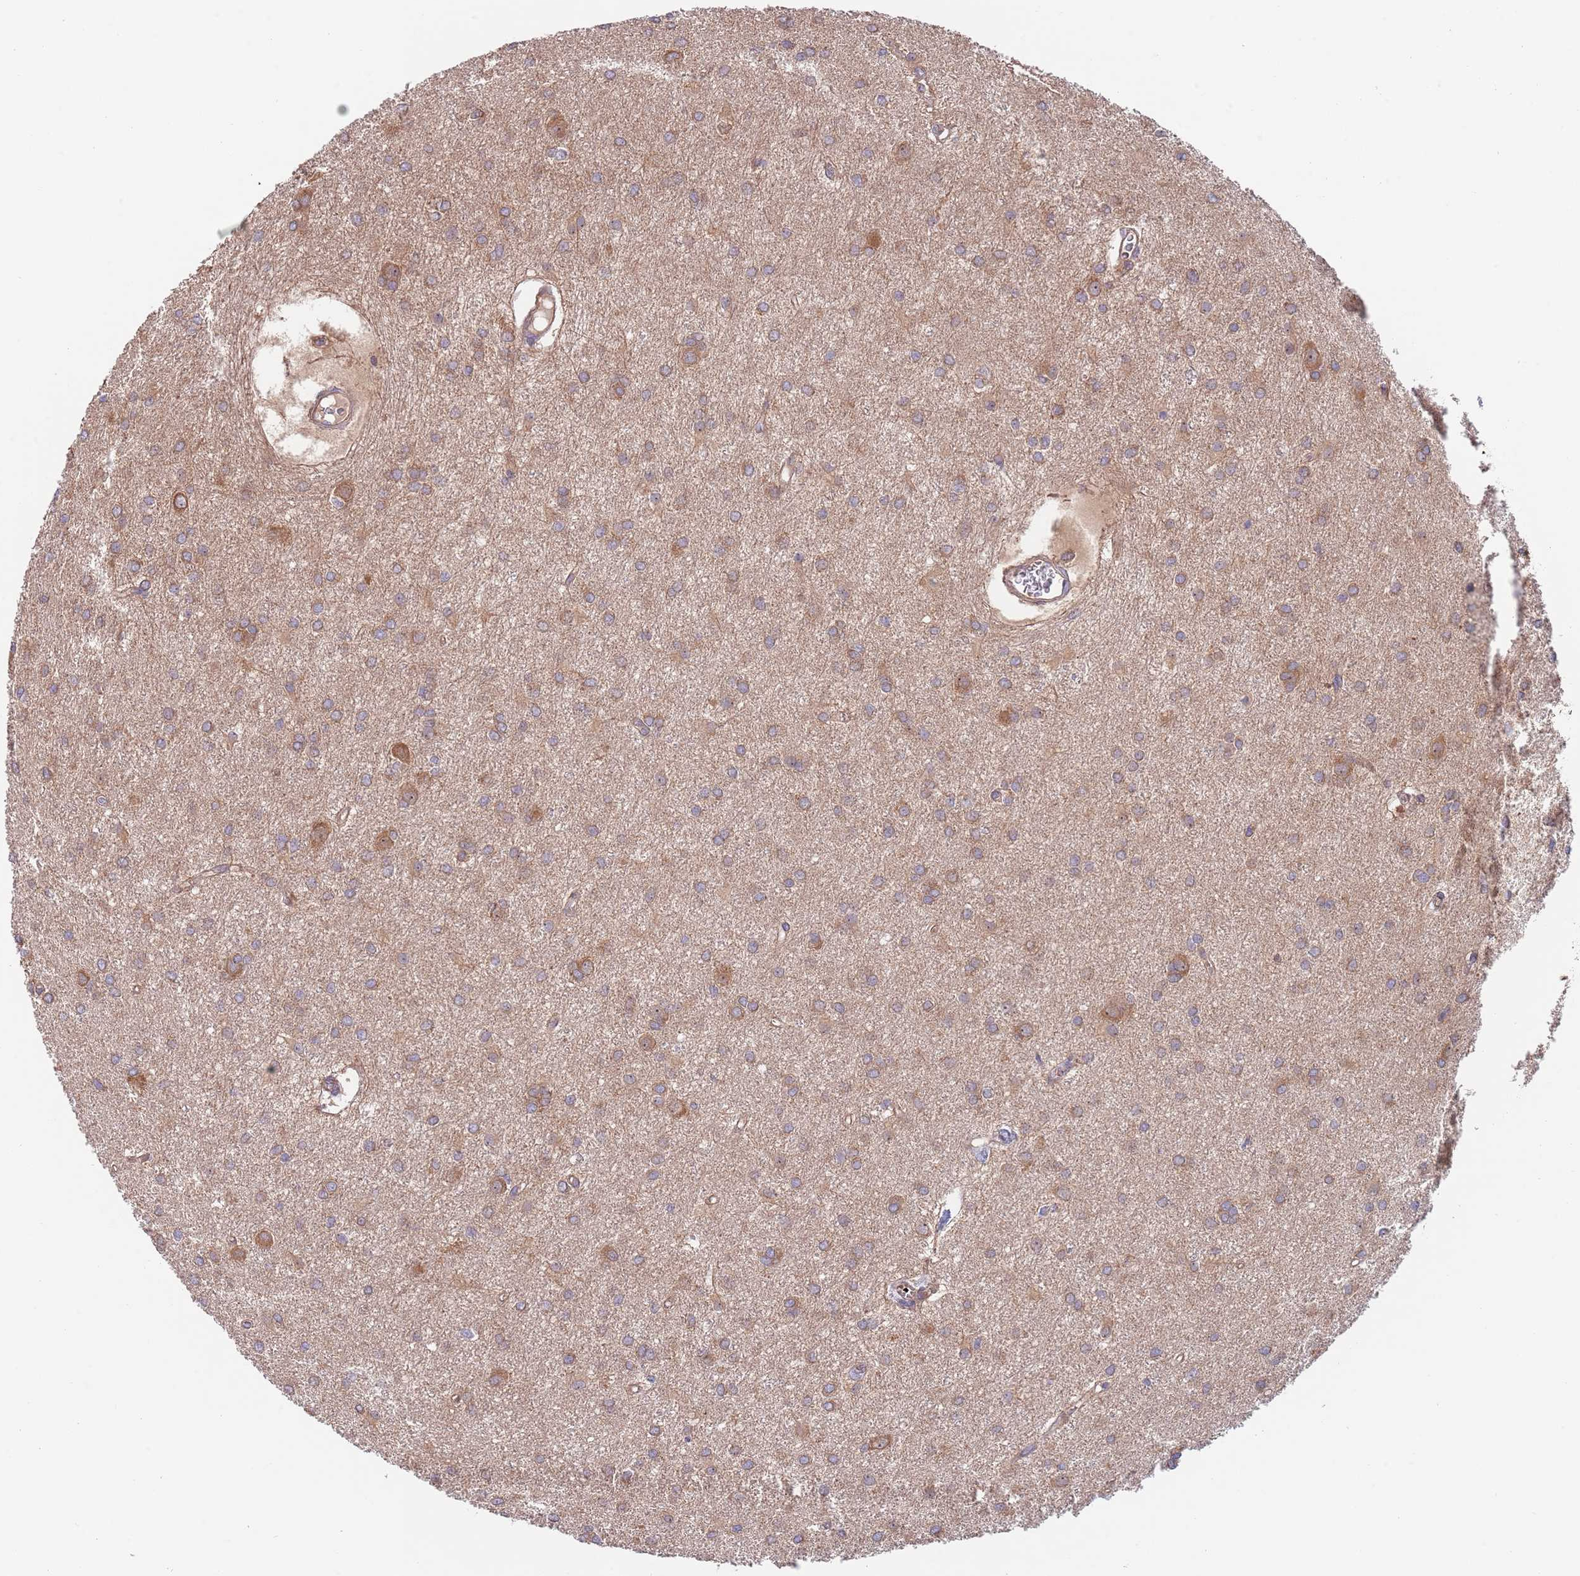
{"staining": {"intensity": "moderate", "quantity": ">75%", "location": "cytoplasmic/membranous"}, "tissue": "glioma", "cell_type": "Tumor cells", "image_type": "cancer", "snomed": [{"axis": "morphology", "description": "Glioma, malignant, High grade"}, {"axis": "topography", "description": "Brain"}], "caption": "DAB (3,3'-diaminobenzidine) immunohistochemical staining of human glioma exhibits moderate cytoplasmic/membranous protein expression in about >75% of tumor cells. (Brightfield microscopy of DAB IHC at high magnification).", "gene": "EIF3F", "patient": {"sex": "female", "age": 50}}